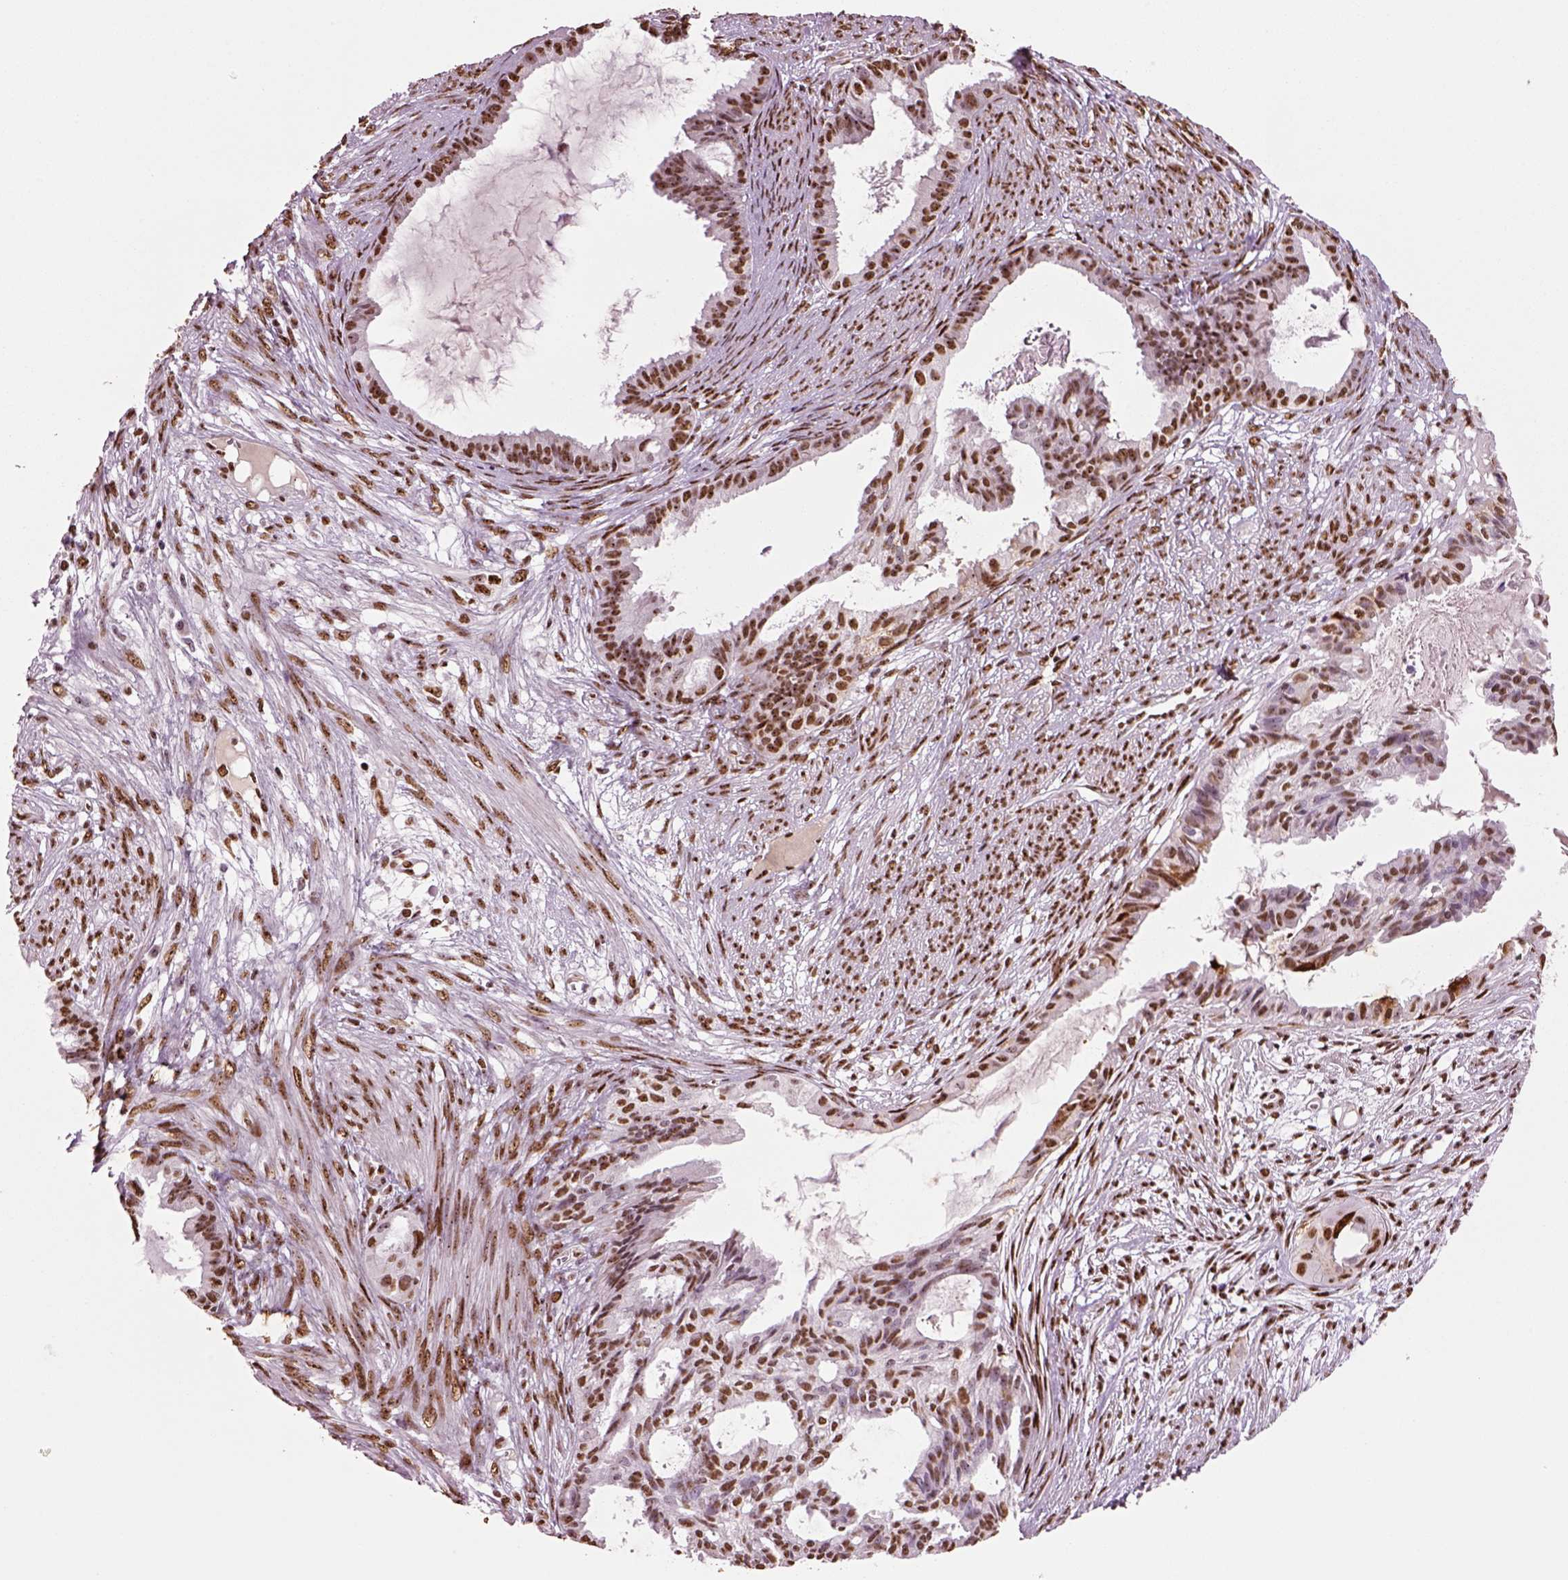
{"staining": {"intensity": "moderate", "quantity": ">75%", "location": "nuclear"}, "tissue": "endometrial cancer", "cell_type": "Tumor cells", "image_type": "cancer", "snomed": [{"axis": "morphology", "description": "Adenocarcinoma, NOS"}, {"axis": "topography", "description": "Endometrium"}], "caption": "This photomicrograph displays immunohistochemistry (IHC) staining of endometrial adenocarcinoma, with medium moderate nuclear staining in about >75% of tumor cells.", "gene": "DDX3X", "patient": {"sex": "female", "age": 86}}